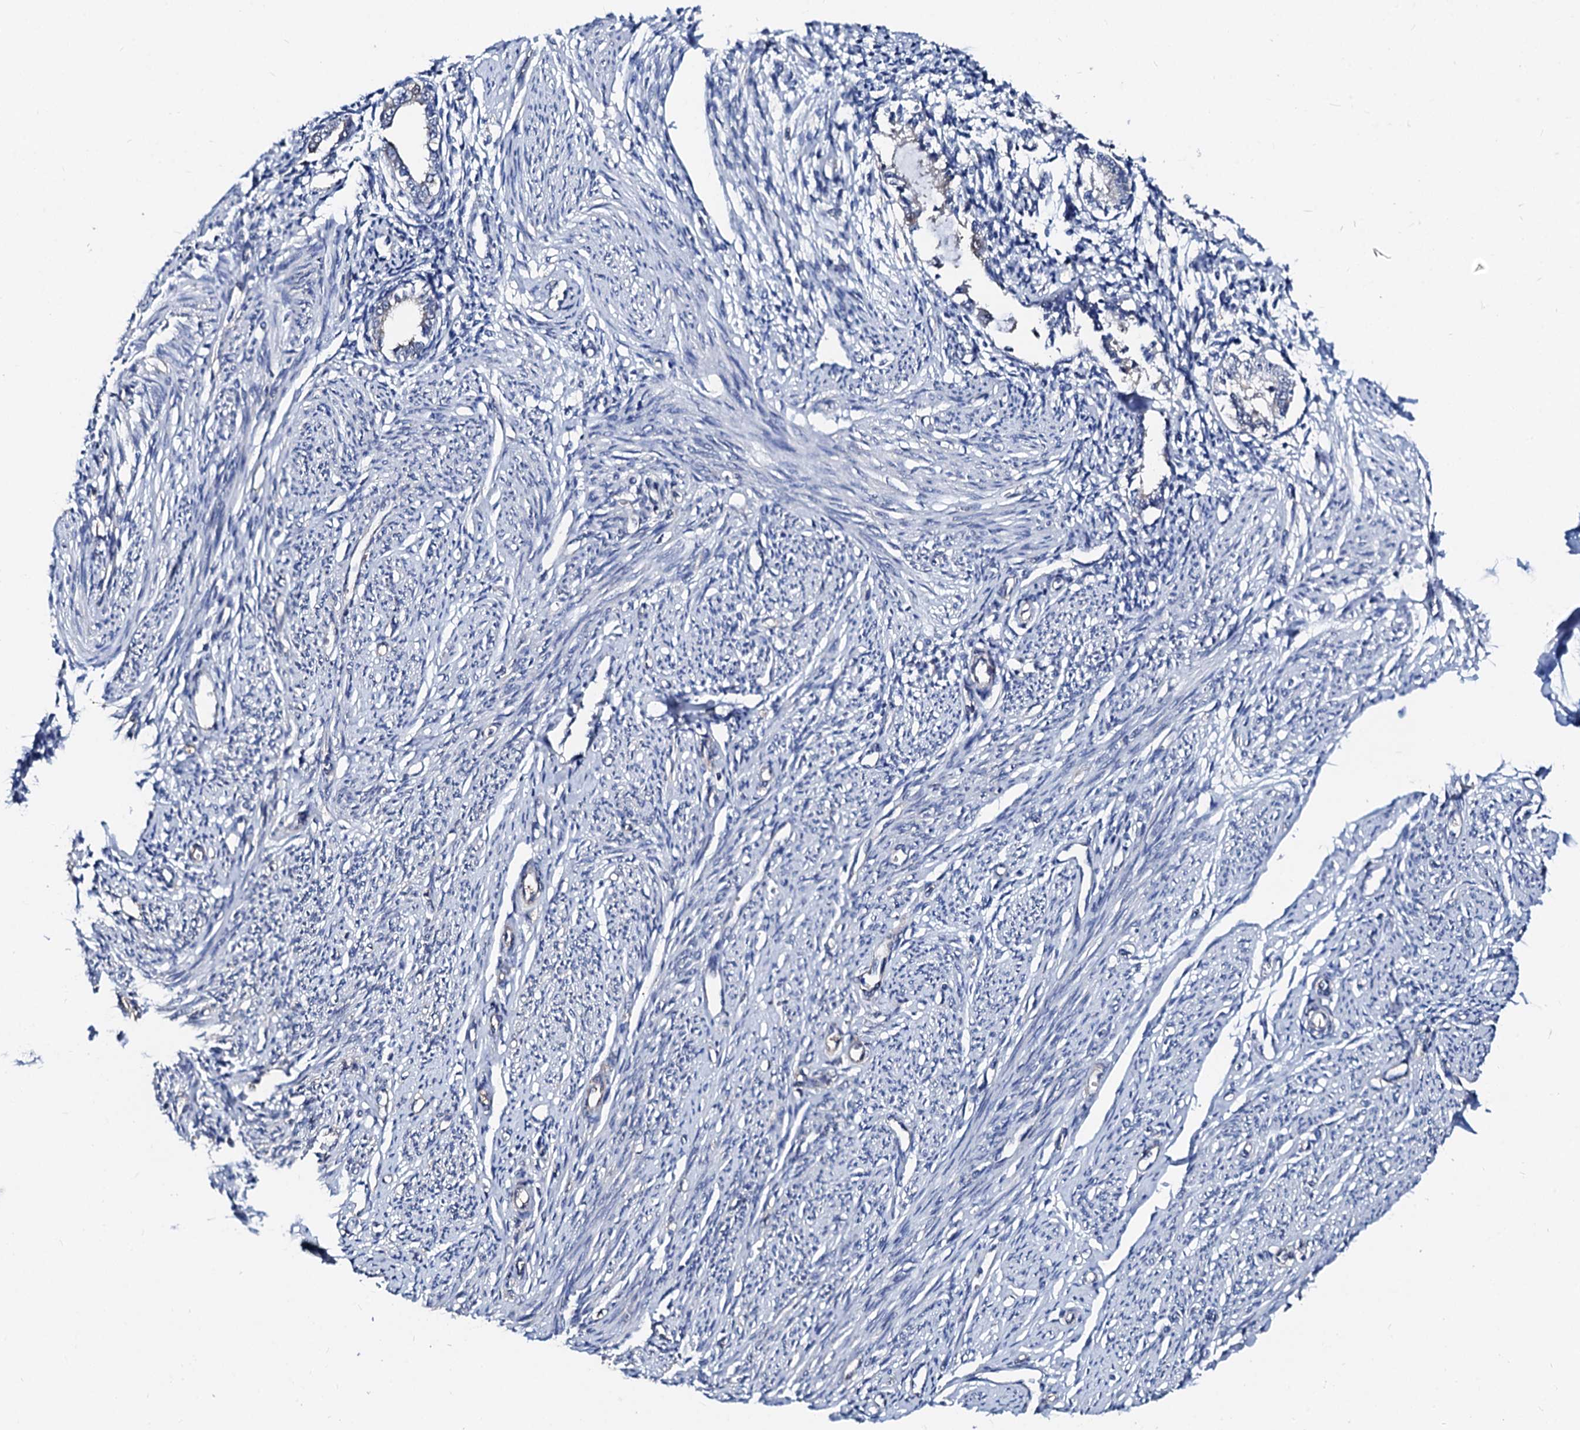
{"staining": {"intensity": "negative", "quantity": "none", "location": "none"}, "tissue": "endometrium", "cell_type": "Cells in endometrial stroma", "image_type": "normal", "snomed": [{"axis": "morphology", "description": "Normal tissue, NOS"}, {"axis": "topography", "description": "Endometrium"}], "caption": "This micrograph is of unremarkable endometrium stained with immunohistochemistry to label a protein in brown with the nuclei are counter-stained blue. There is no expression in cells in endometrial stroma. (Stains: DAB IHC with hematoxylin counter stain, Microscopy: brightfield microscopy at high magnification).", "gene": "CSN2", "patient": {"sex": "female", "age": 56}}